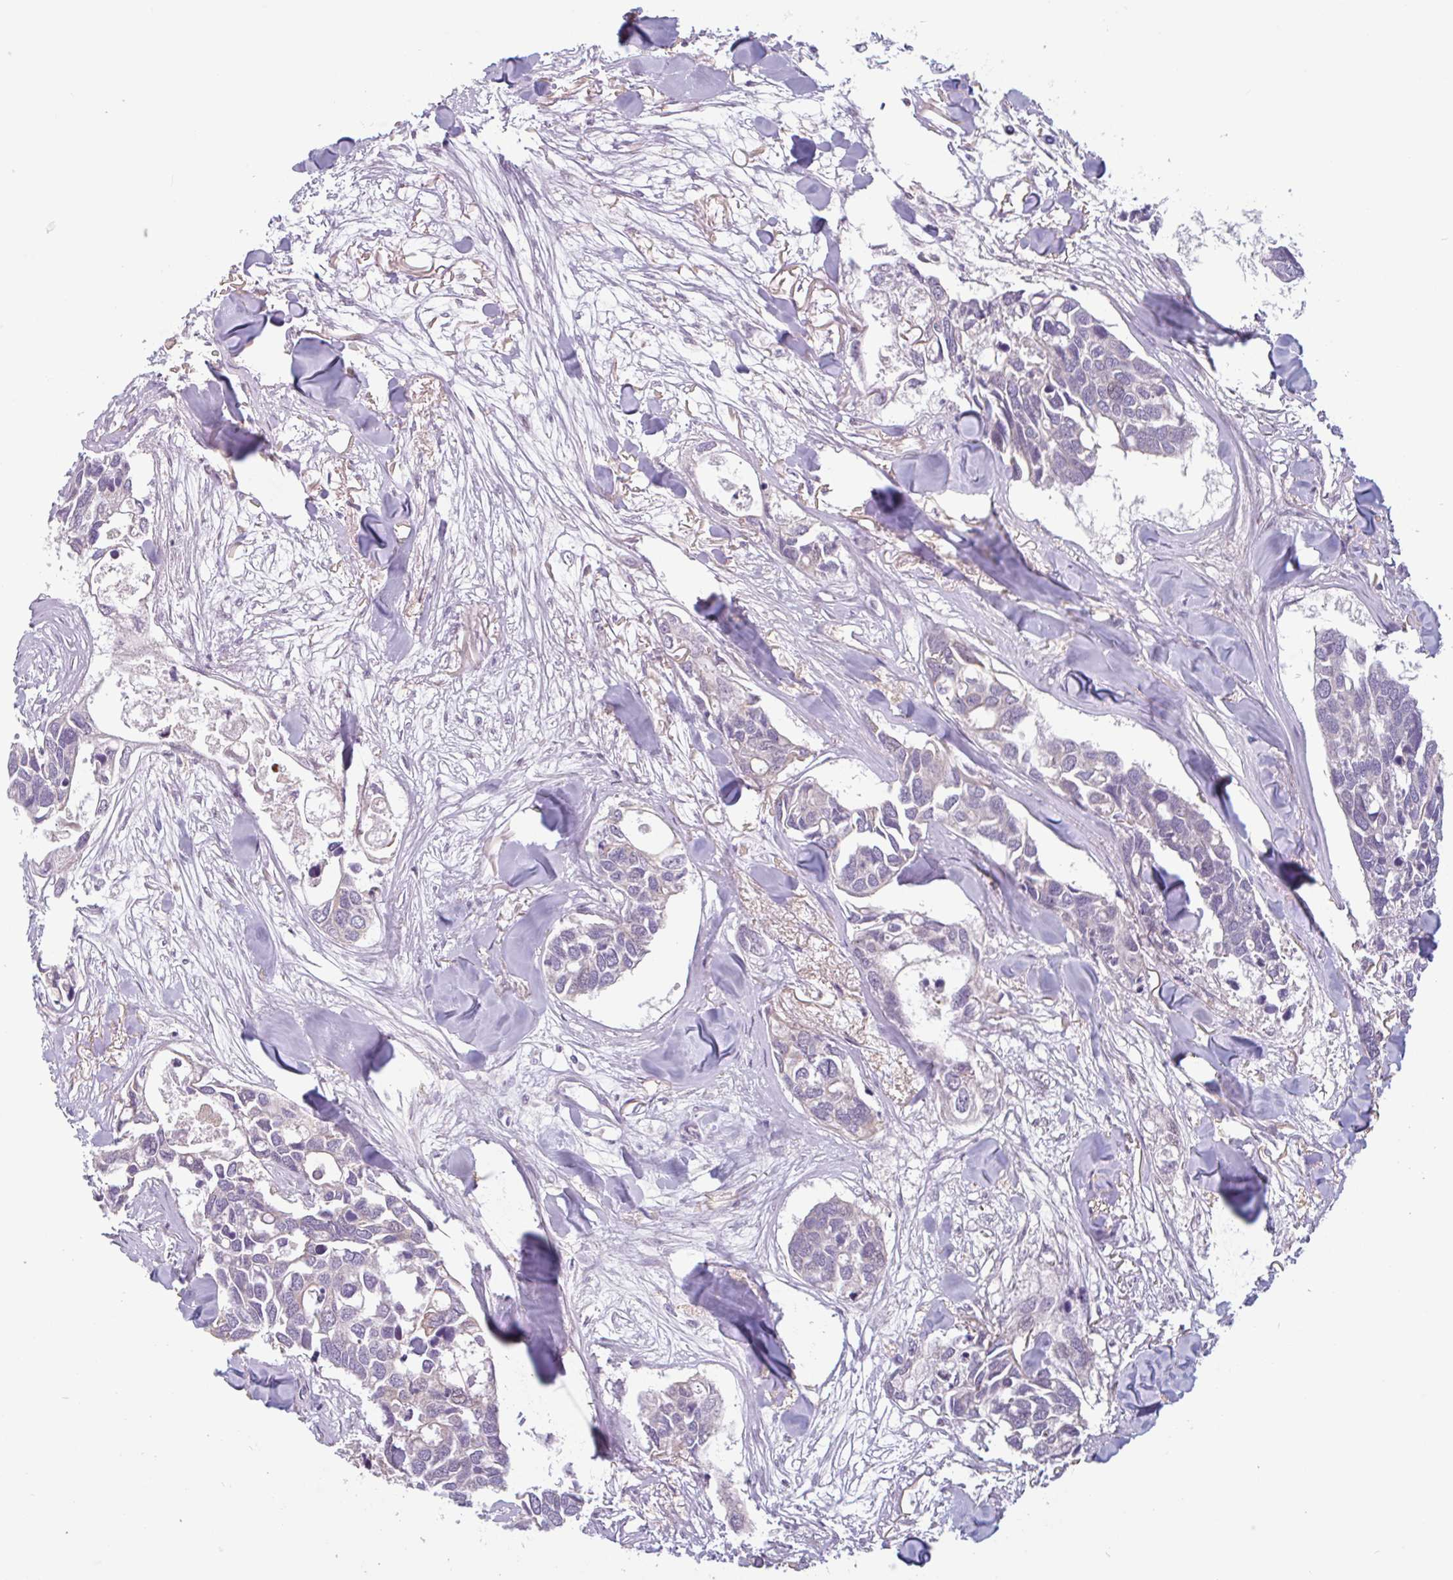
{"staining": {"intensity": "negative", "quantity": "none", "location": "none"}, "tissue": "breast cancer", "cell_type": "Tumor cells", "image_type": "cancer", "snomed": [{"axis": "morphology", "description": "Duct carcinoma"}, {"axis": "topography", "description": "Breast"}], "caption": "Immunohistochemical staining of intraductal carcinoma (breast) exhibits no significant staining in tumor cells.", "gene": "TMEM119", "patient": {"sex": "female", "age": 83}}